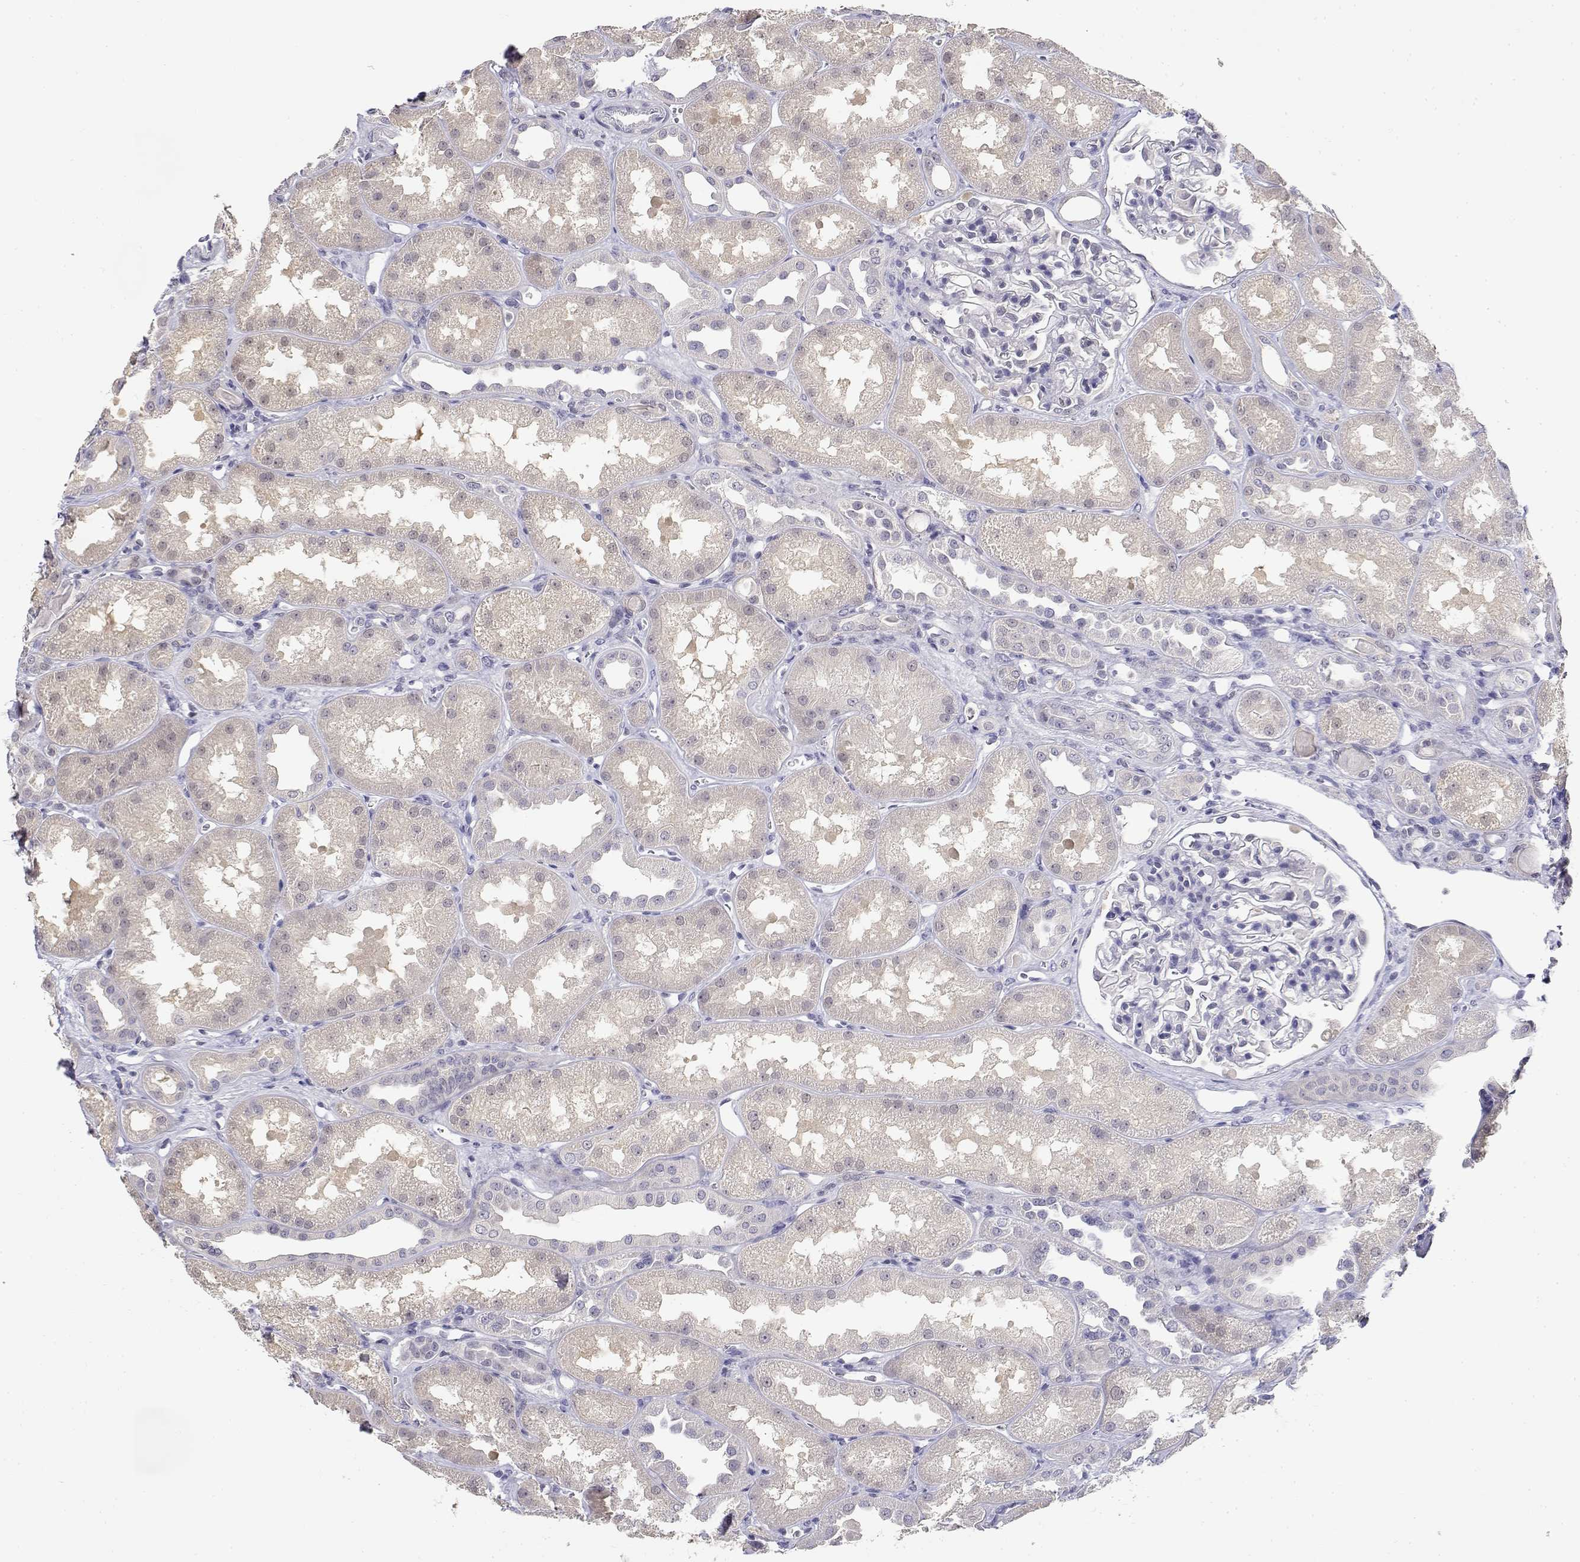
{"staining": {"intensity": "negative", "quantity": "none", "location": "none"}, "tissue": "kidney", "cell_type": "Cells in glomeruli", "image_type": "normal", "snomed": [{"axis": "morphology", "description": "Normal tissue, NOS"}, {"axis": "topography", "description": "Kidney"}], "caption": "A high-resolution photomicrograph shows IHC staining of unremarkable kidney, which reveals no significant staining in cells in glomeruli.", "gene": "ADA", "patient": {"sex": "male", "age": 61}}